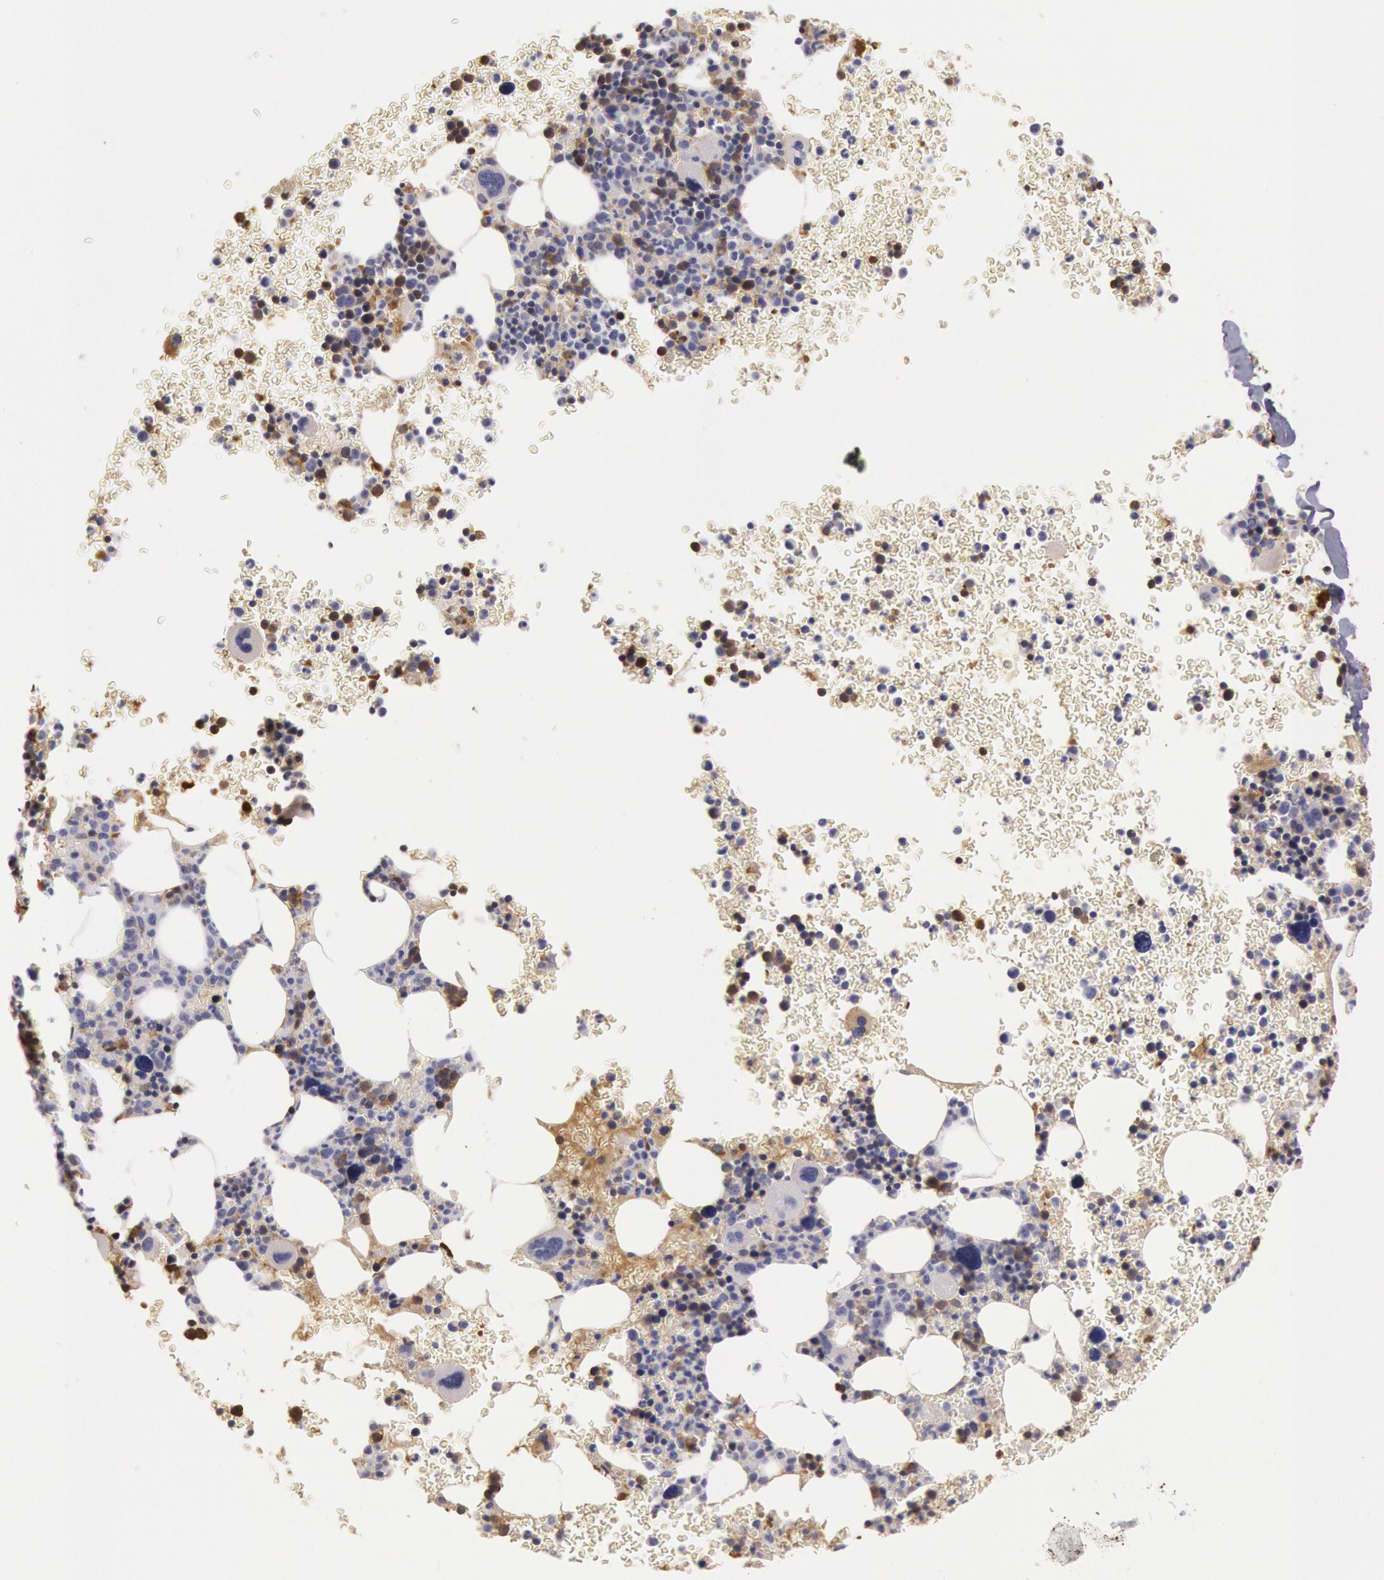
{"staining": {"intensity": "moderate", "quantity": "25%-75%", "location": "nuclear"}, "tissue": "bone marrow", "cell_type": "Hematopoietic cells", "image_type": "normal", "snomed": [{"axis": "morphology", "description": "Normal tissue, NOS"}, {"axis": "topography", "description": "Bone marrow"}], "caption": "Immunohistochemical staining of benign human bone marrow demonstrates medium levels of moderate nuclear positivity in approximately 25%-75% of hematopoietic cells.", "gene": "C1R", "patient": {"sex": "male", "age": 69}}